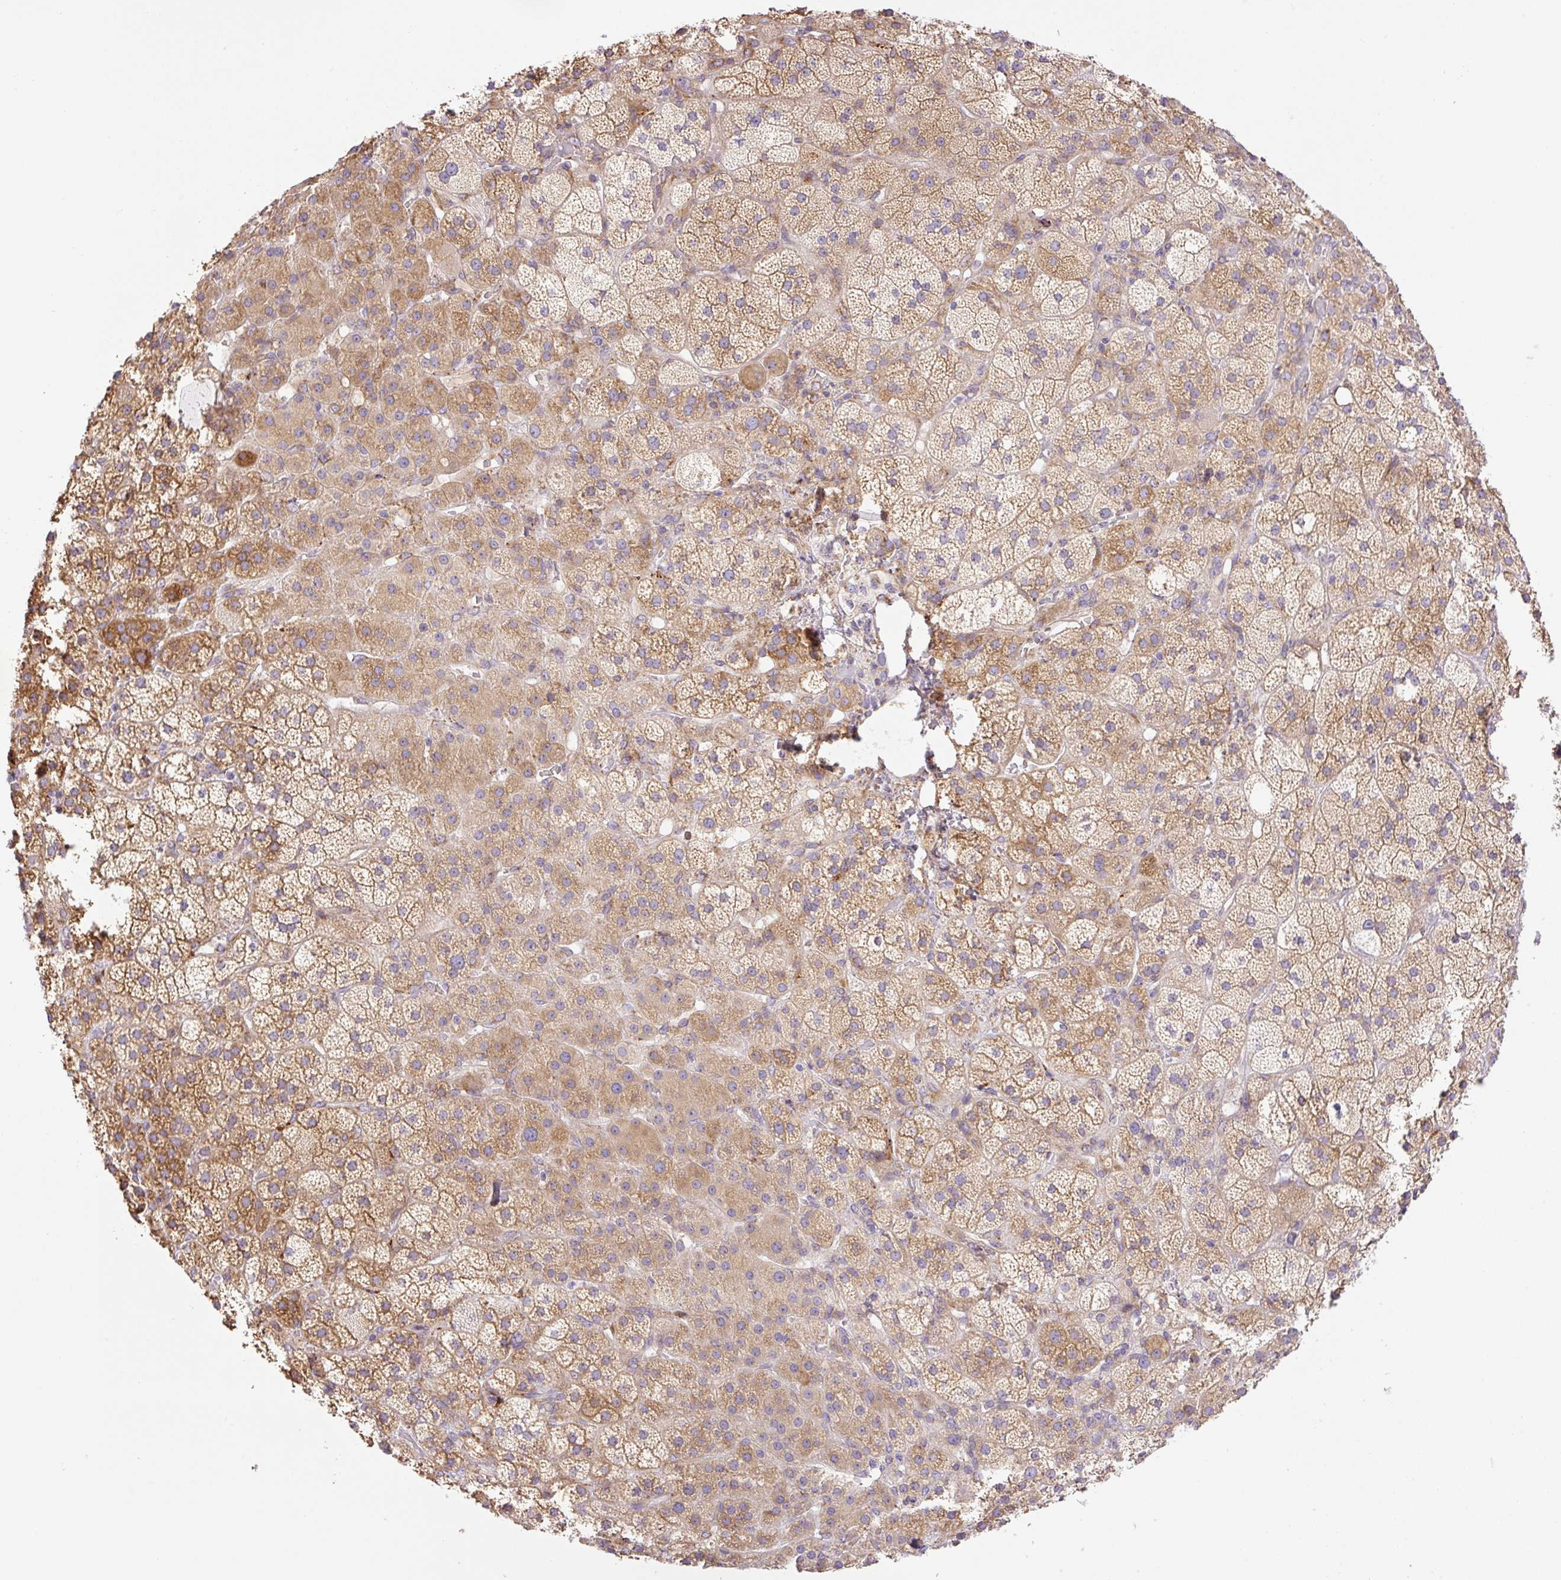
{"staining": {"intensity": "moderate", "quantity": ">75%", "location": "cytoplasmic/membranous"}, "tissue": "adrenal gland", "cell_type": "Glandular cells", "image_type": "normal", "snomed": [{"axis": "morphology", "description": "Normal tissue, NOS"}, {"axis": "topography", "description": "Adrenal gland"}], "caption": "The photomicrograph shows a brown stain indicating the presence of a protein in the cytoplasmic/membranous of glandular cells in adrenal gland.", "gene": "POFUT1", "patient": {"sex": "male", "age": 57}}